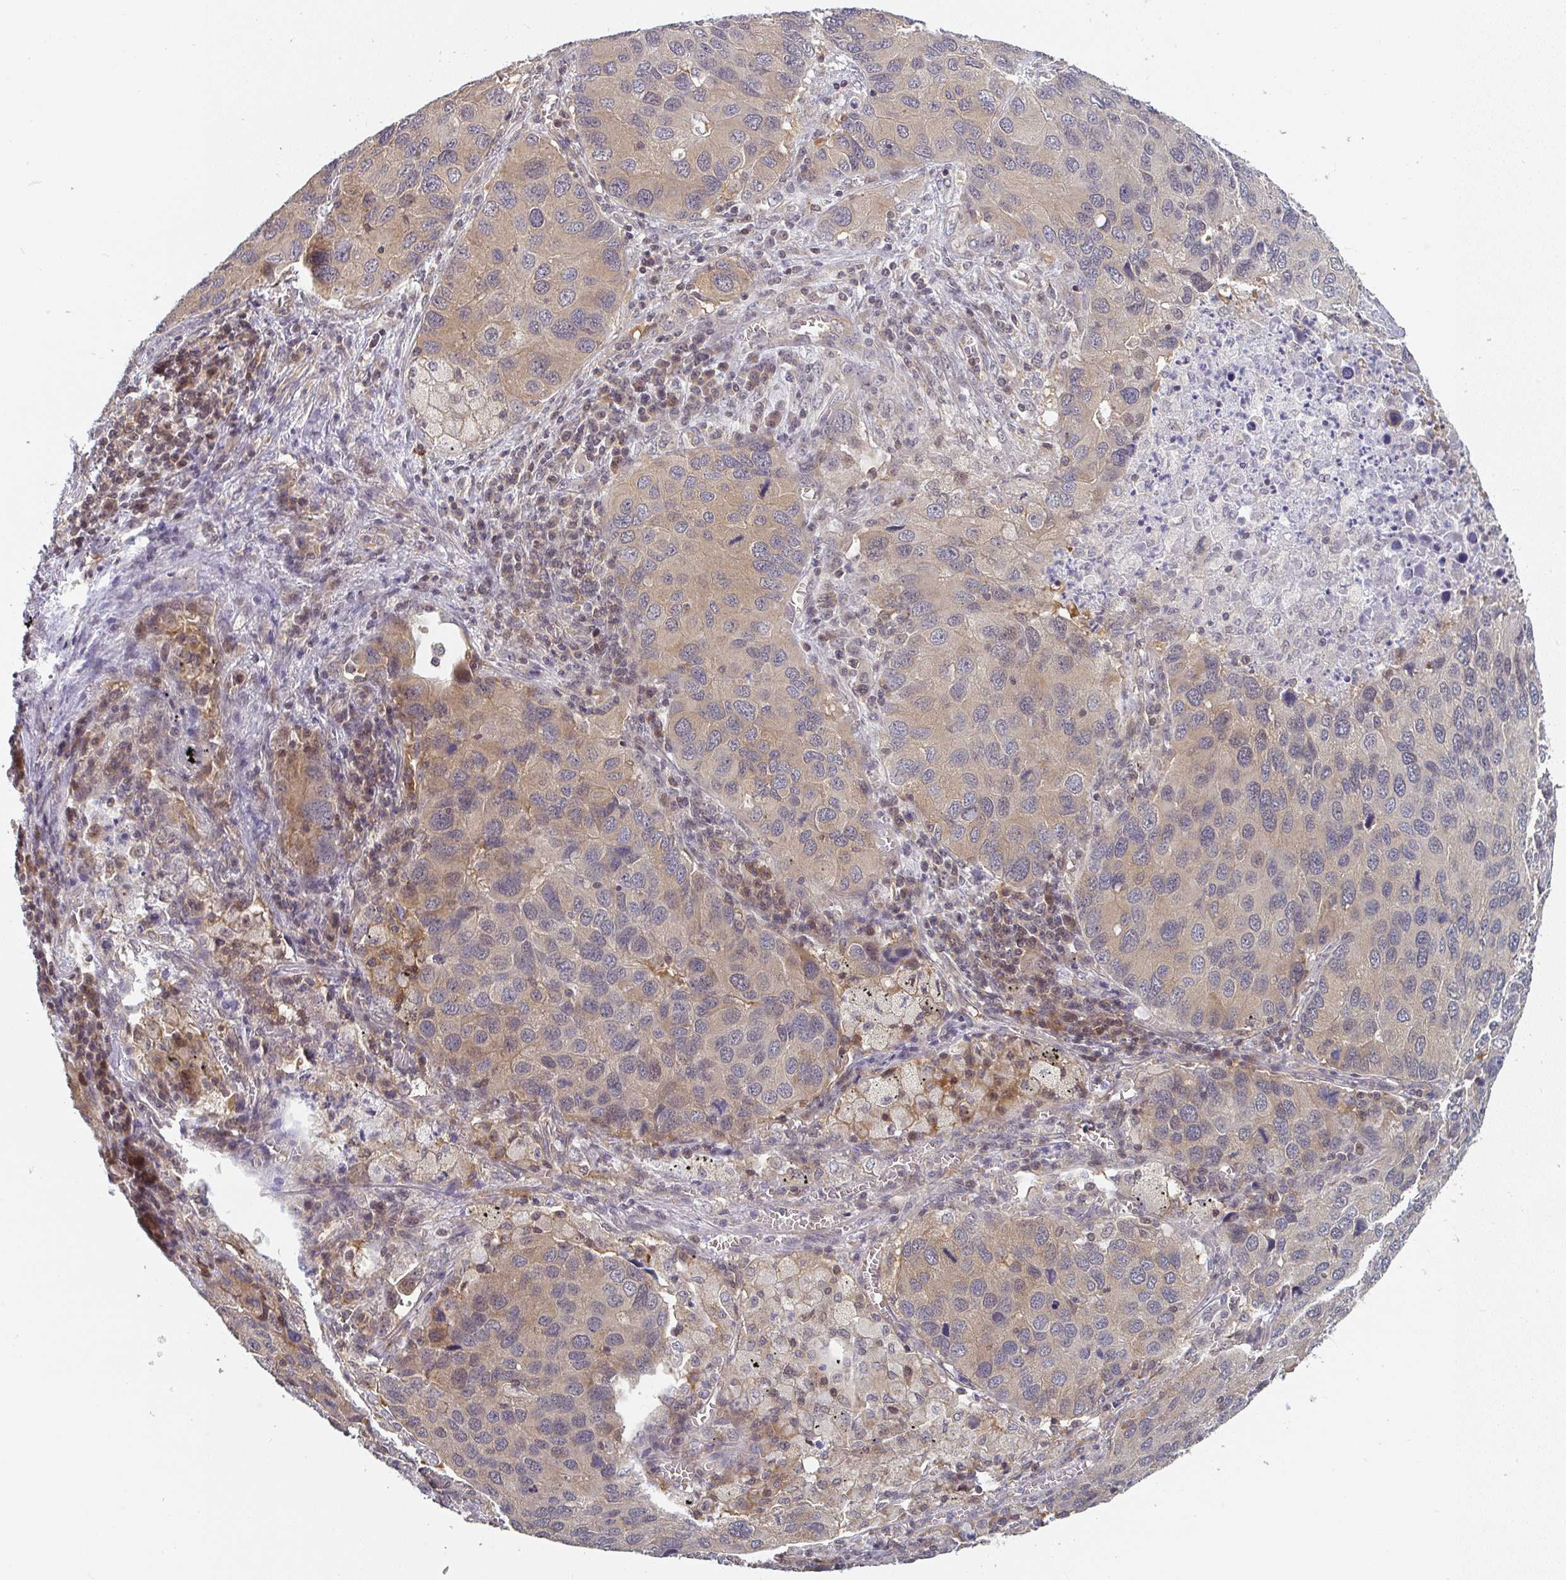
{"staining": {"intensity": "weak", "quantity": ">75%", "location": "cytoplasmic/membranous"}, "tissue": "lung cancer", "cell_type": "Tumor cells", "image_type": "cancer", "snomed": [{"axis": "morphology", "description": "Aneuploidy"}, {"axis": "morphology", "description": "Adenocarcinoma, NOS"}, {"axis": "topography", "description": "Lymph node"}, {"axis": "topography", "description": "Lung"}], "caption": "Protein expression analysis of lung cancer exhibits weak cytoplasmic/membranous staining in about >75% of tumor cells. Using DAB (brown) and hematoxylin (blue) stains, captured at high magnification using brightfield microscopy.", "gene": "RANGRF", "patient": {"sex": "female", "age": 74}}